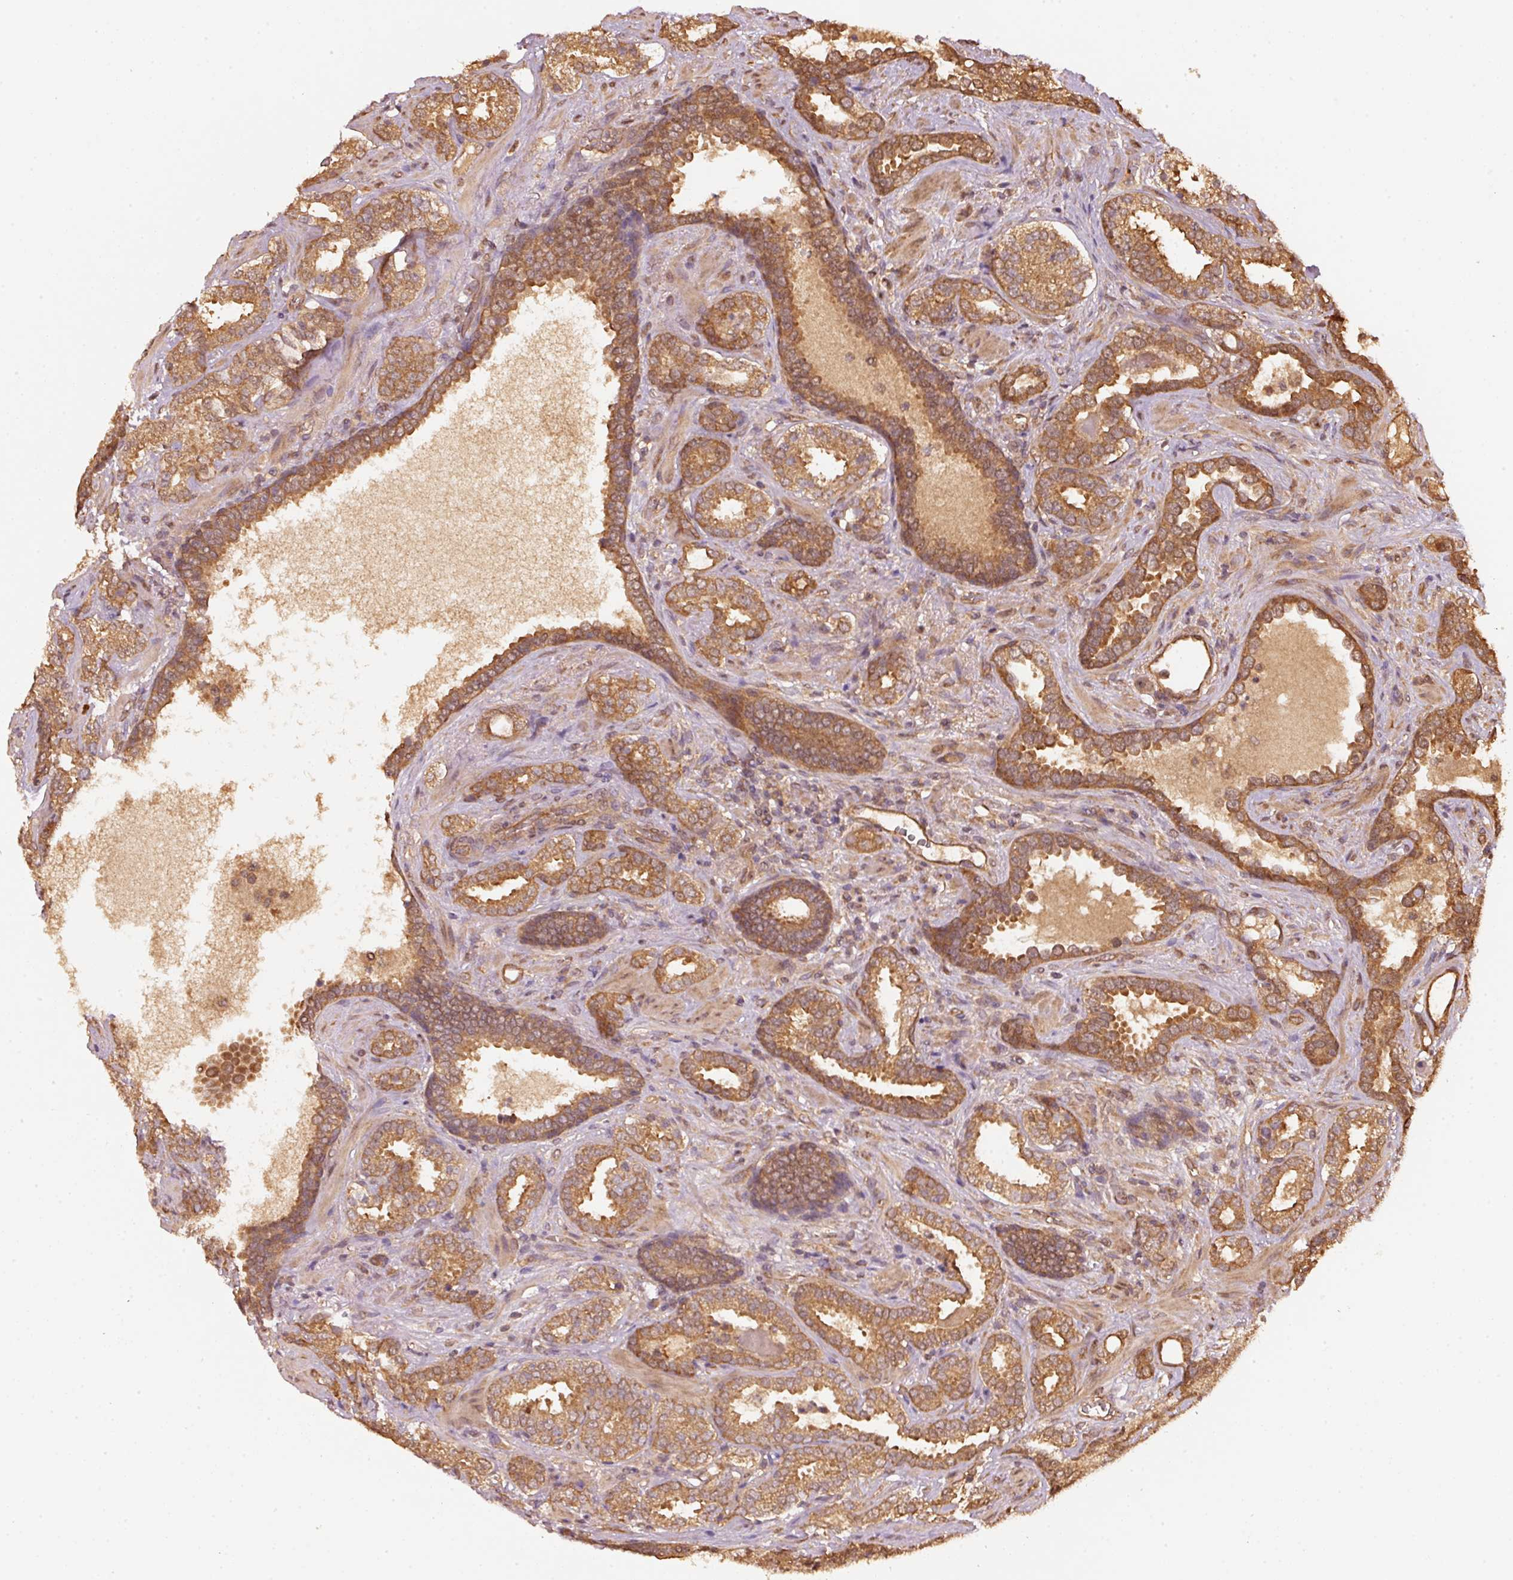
{"staining": {"intensity": "moderate", "quantity": ">75%", "location": "cytoplasmic/membranous"}, "tissue": "prostate cancer", "cell_type": "Tumor cells", "image_type": "cancer", "snomed": [{"axis": "morphology", "description": "Adenocarcinoma, High grade"}, {"axis": "topography", "description": "Prostate"}], "caption": "Protein expression by immunohistochemistry shows moderate cytoplasmic/membranous staining in about >75% of tumor cells in prostate cancer (high-grade adenocarcinoma).", "gene": "STAU1", "patient": {"sex": "male", "age": 65}}